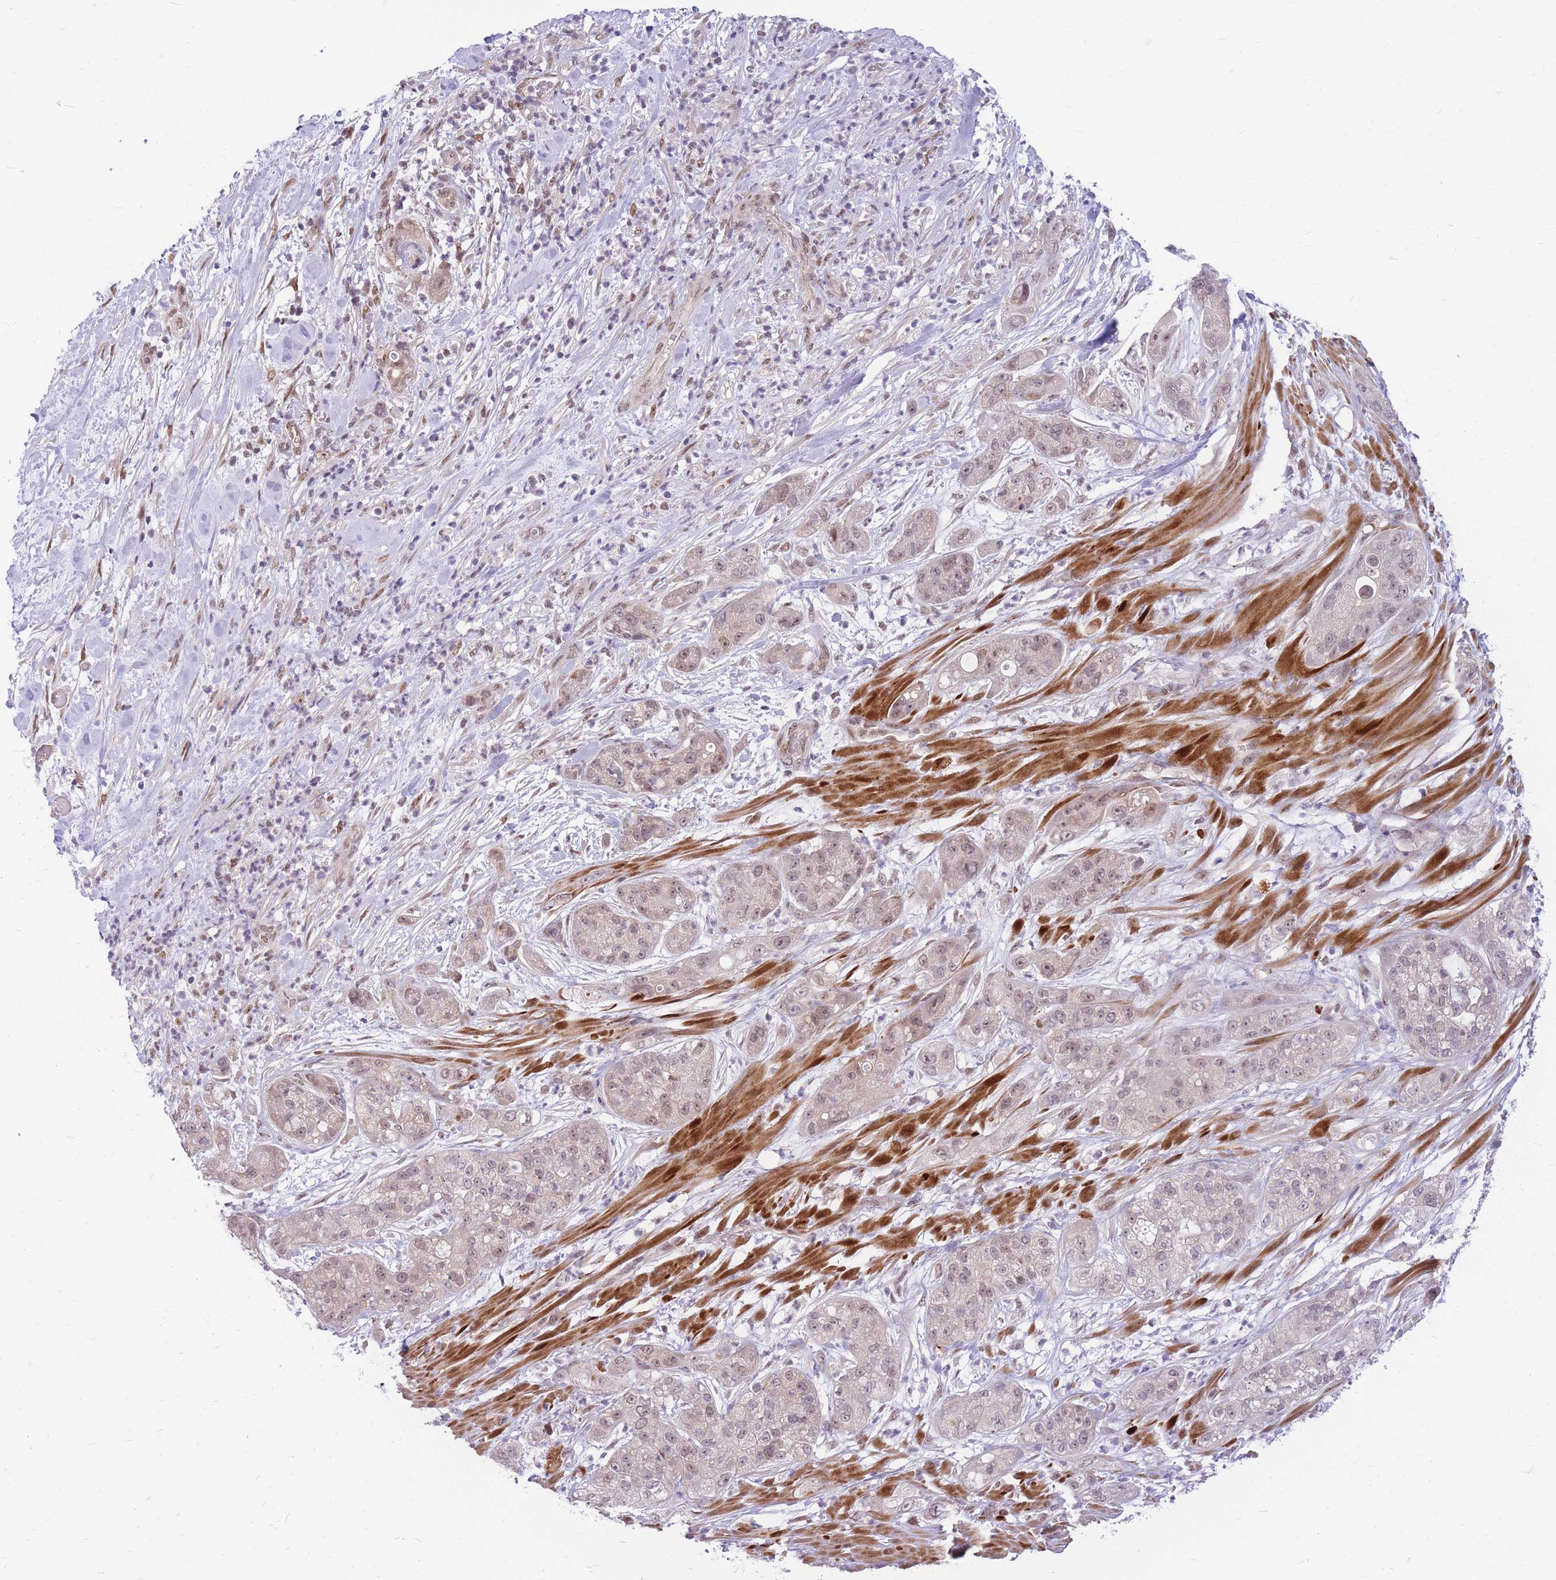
{"staining": {"intensity": "weak", "quantity": "<25%", "location": "nuclear"}, "tissue": "pancreatic cancer", "cell_type": "Tumor cells", "image_type": "cancer", "snomed": [{"axis": "morphology", "description": "Adenocarcinoma, NOS"}, {"axis": "topography", "description": "Pancreas"}], "caption": "Human adenocarcinoma (pancreatic) stained for a protein using immunohistochemistry (IHC) reveals no positivity in tumor cells.", "gene": "ERCC2", "patient": {"sex": "female", "age": 78}}